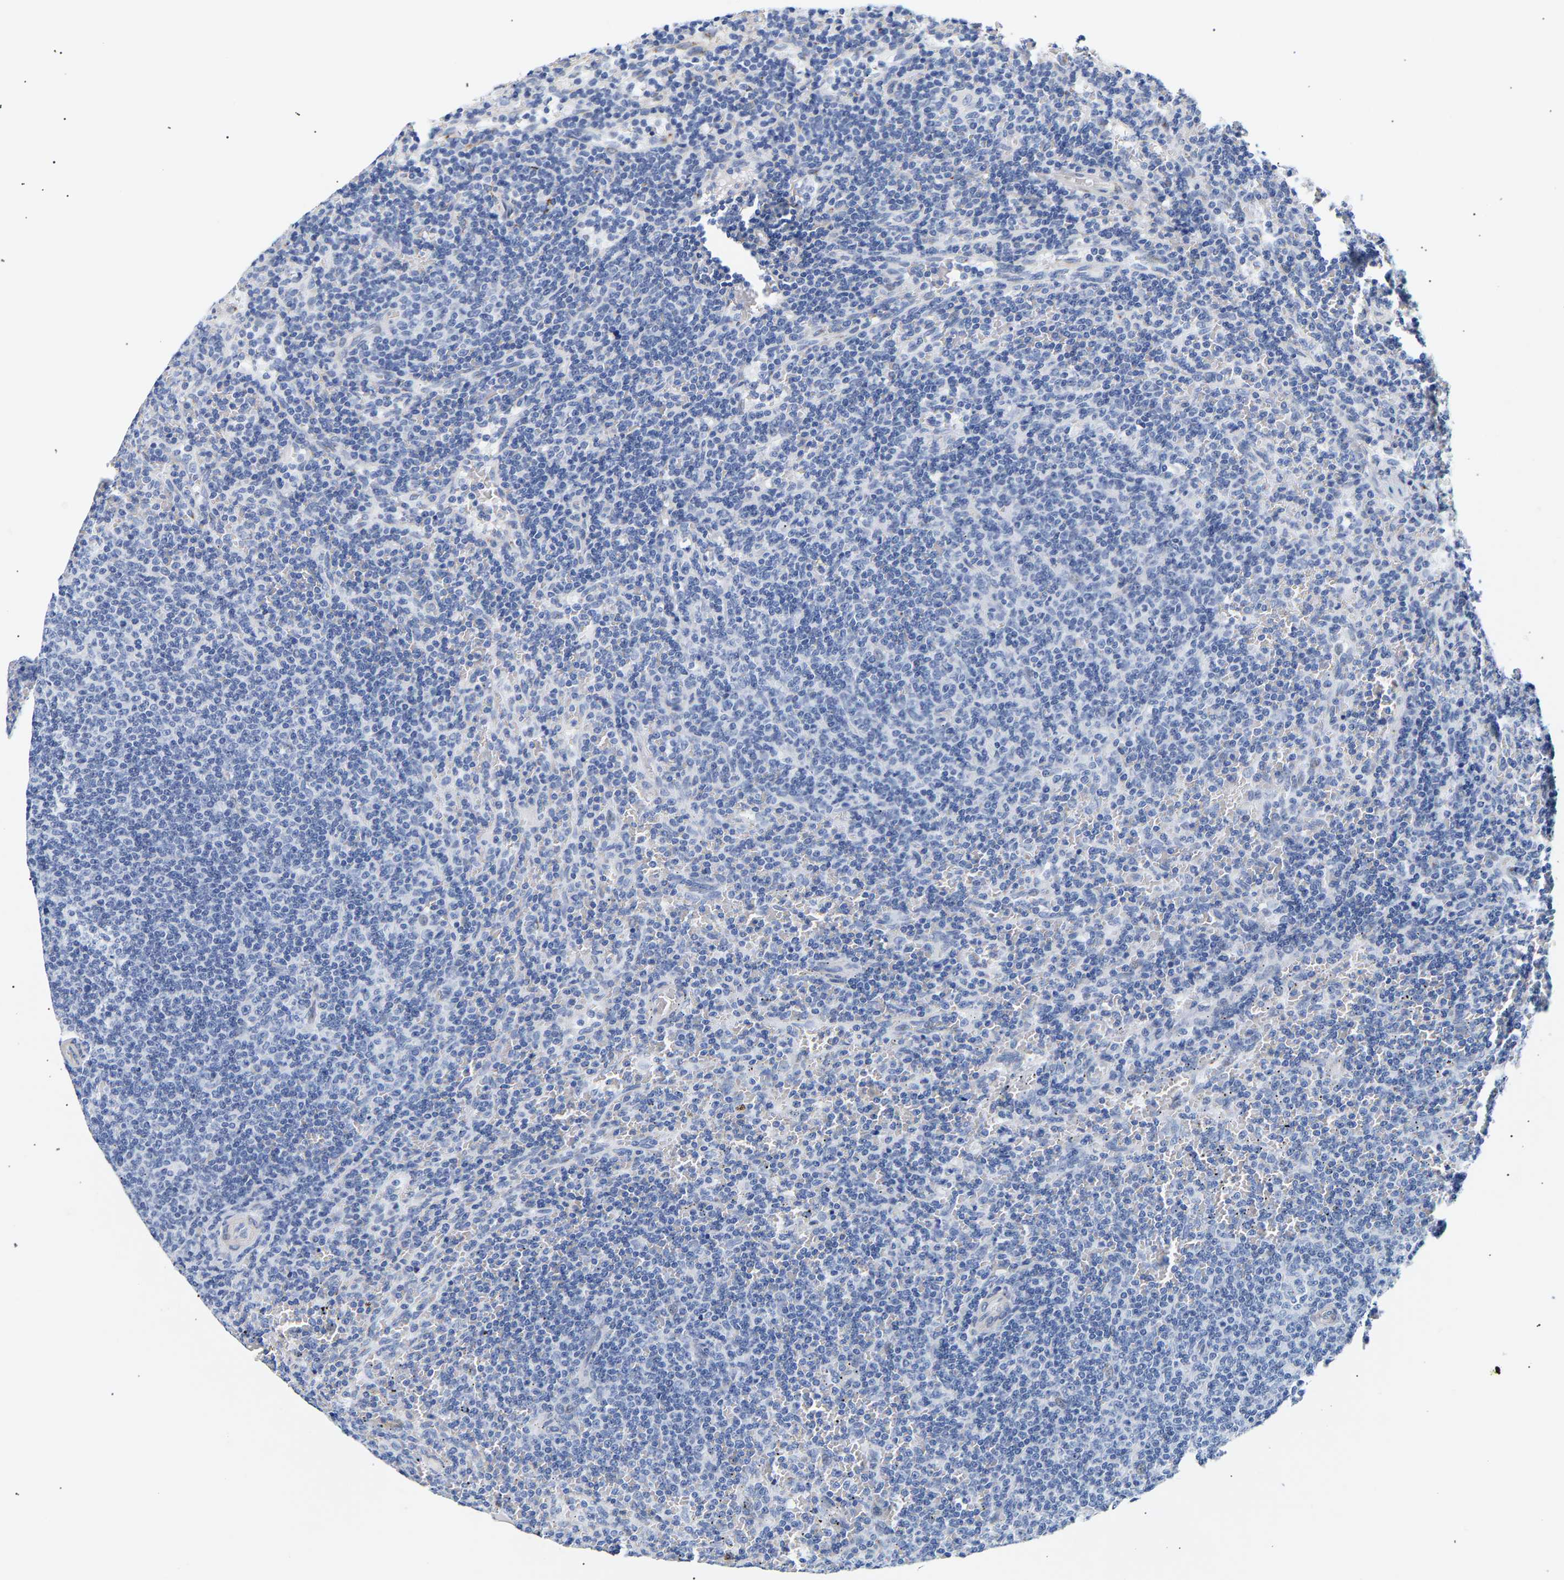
{"staining": {"intensity": "negative", "quantity": "none", "location": "none"}, "tissue": "lymphoma", "cell_type": "Tumor cells", "image_type": "cancer", "snomed": [{"axis": "morphology", "description": "Malignant lymphoma, non-Hodgkin's type, Low grade"}, {"axis": "topography", "description": "Spleen"}], "caption": "DAB immunohistochemical staining of lymphoma reveals no significant positivity in tumor cells.", "gene": "IGFBP7", "patient": {"sex": "female", "age": 50}}